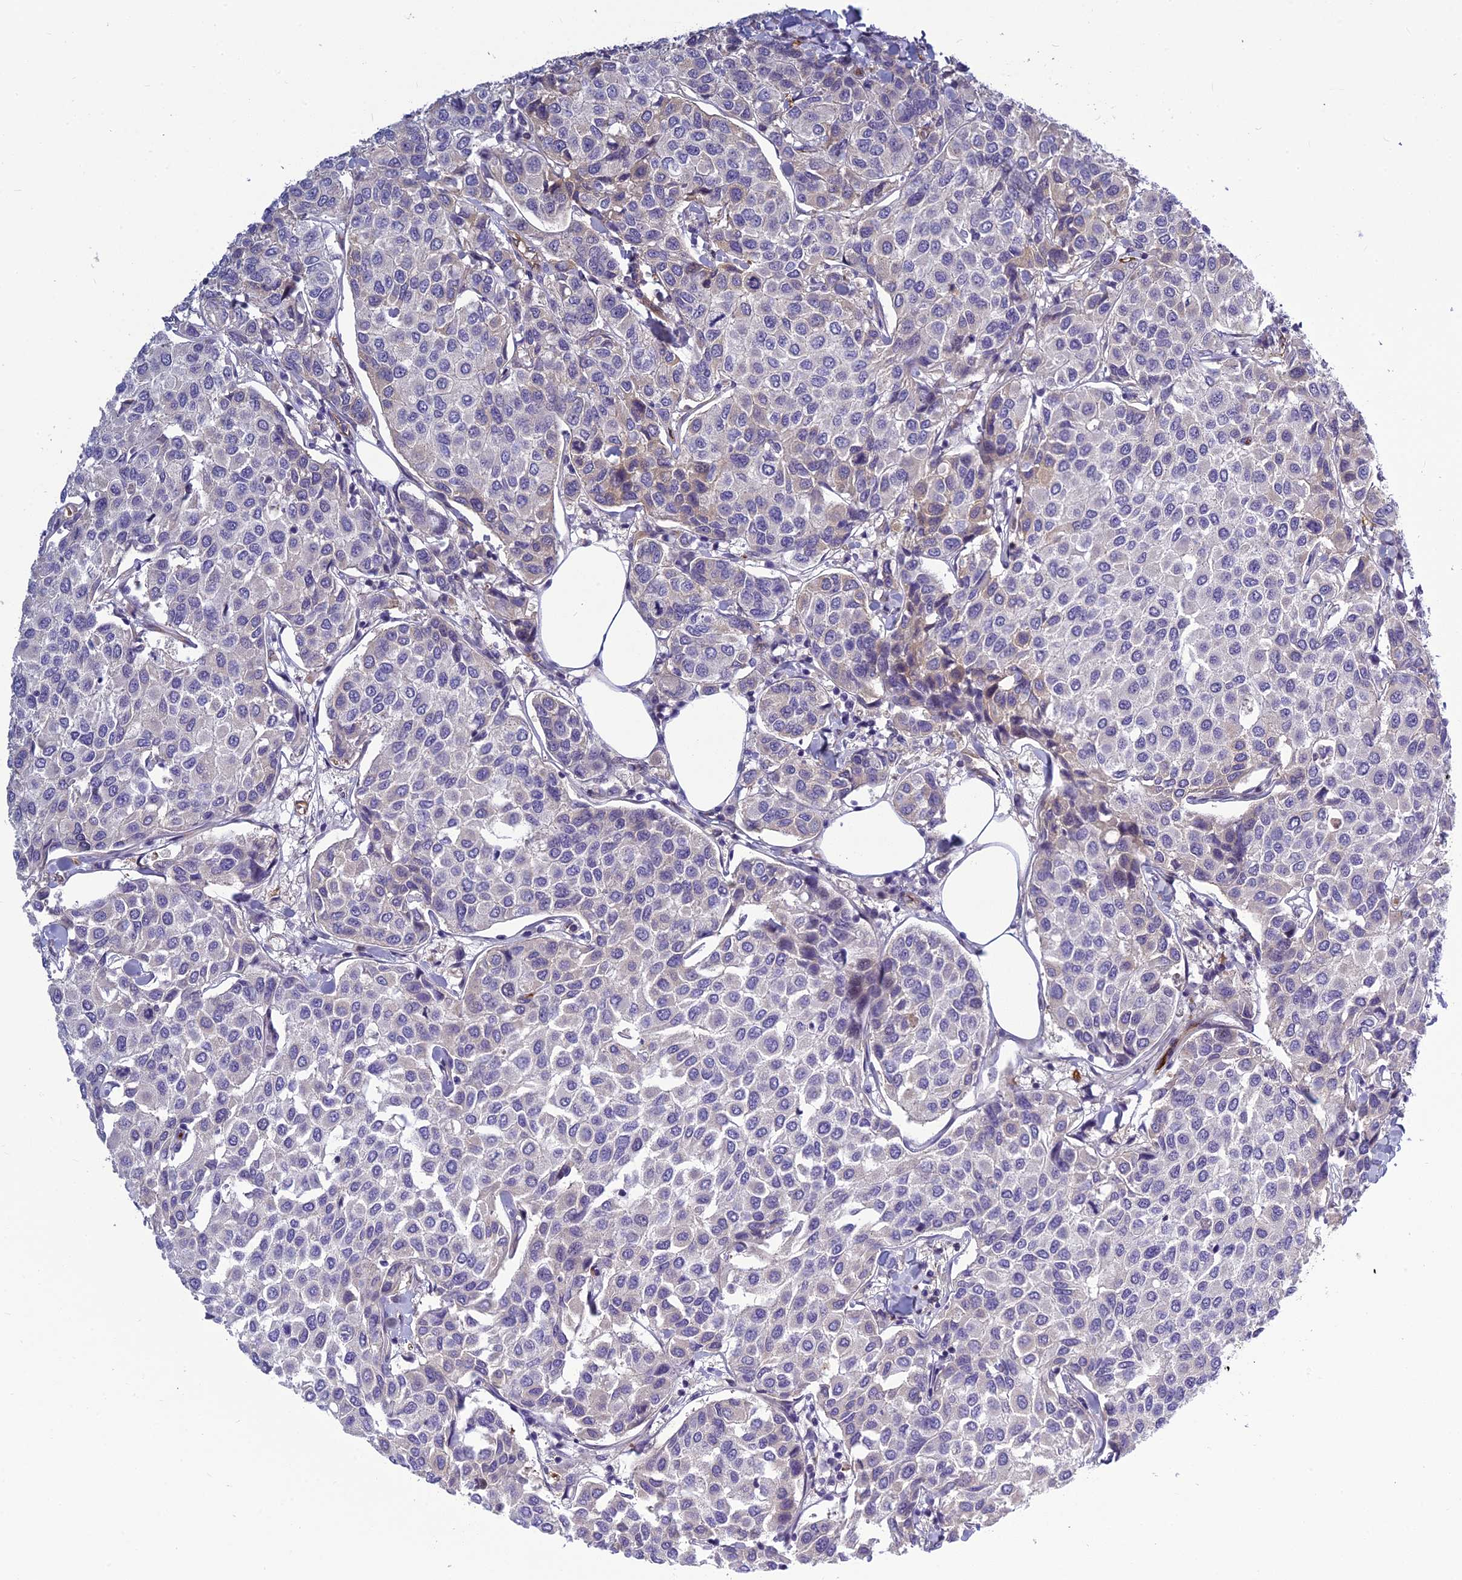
{"staining": {"intensity": "negative", "quantity": "none", "location": "none"}, "tissue": "breast cancer", "cell_type": "Tumor cells", "image_type": "cancer", "snomed": [{"axis": "morphology", "description": "Duct carcinoma"}, {"axis": "topography", "description": "Breast"}], "caption": "This is an immunohistochemistry photomicrograph of human breast cancer. There is no positivity in tumor cells.", "gene": "CLEC11A", "patient": {"sex": "female", "age": 55}}